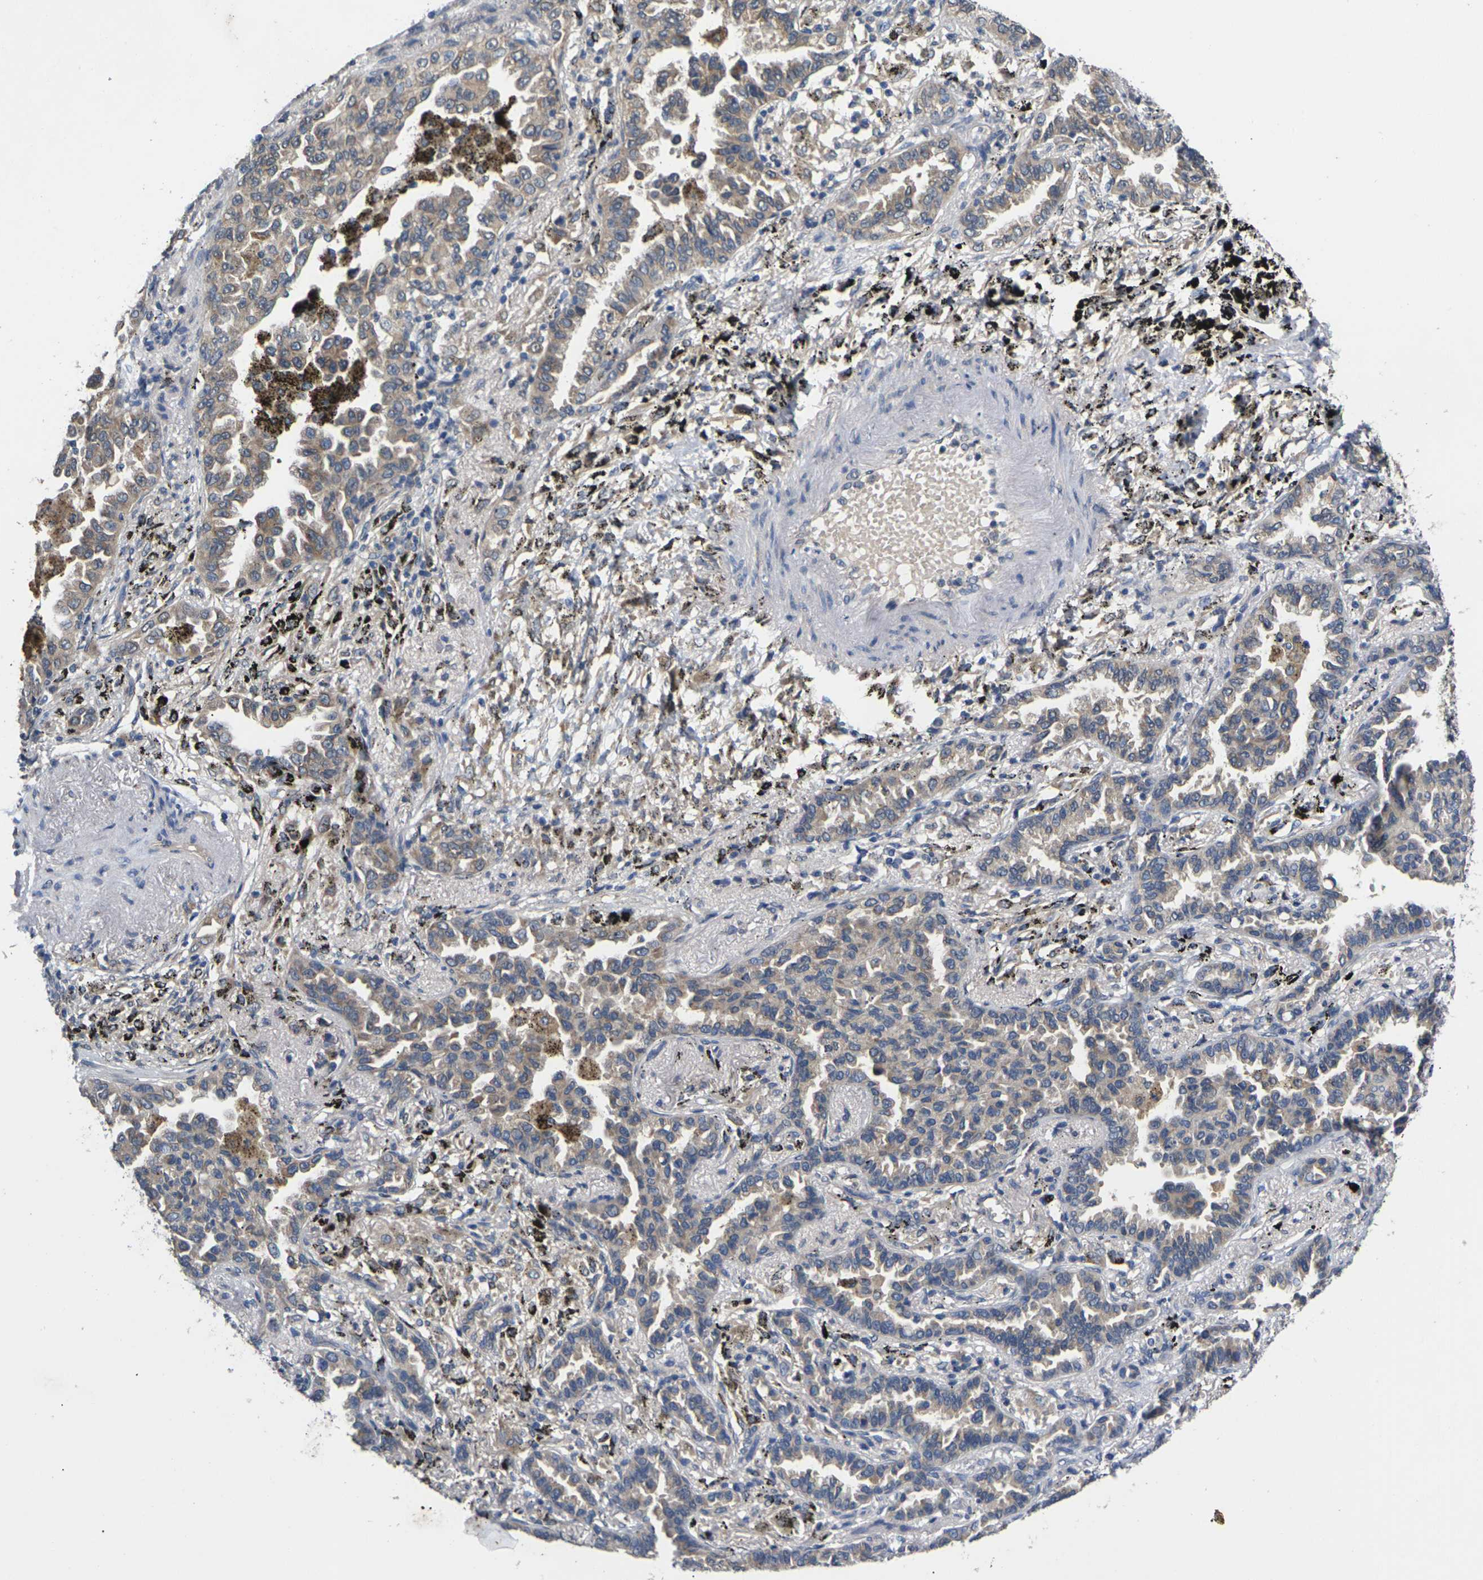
{"staining": {"intensity": "weak", "quantity": "<25%", "location": "cytoplasmic/membranous"}, "tissue": "lung cancer", "cell_type": "Tumor cells", "image_type": "cancer", "snomed": [{"axis": "morphology", "description": "Normal tissue, NOS"}, {"axis": "morphology", "description": "Adenocarcinoma, NOS"}, {"axis": "topography", "description": "Lung"}], "caption": "This photomicrograph is of lung adenocarcinoma stained with immunohistochemistry (IHC) to label a protein in brown with the nuclei are counter-stained blue. There is no positivity in tumor cells.", "gene": "SLC2A2", "patient": {"sex": "male", "age": 59}}